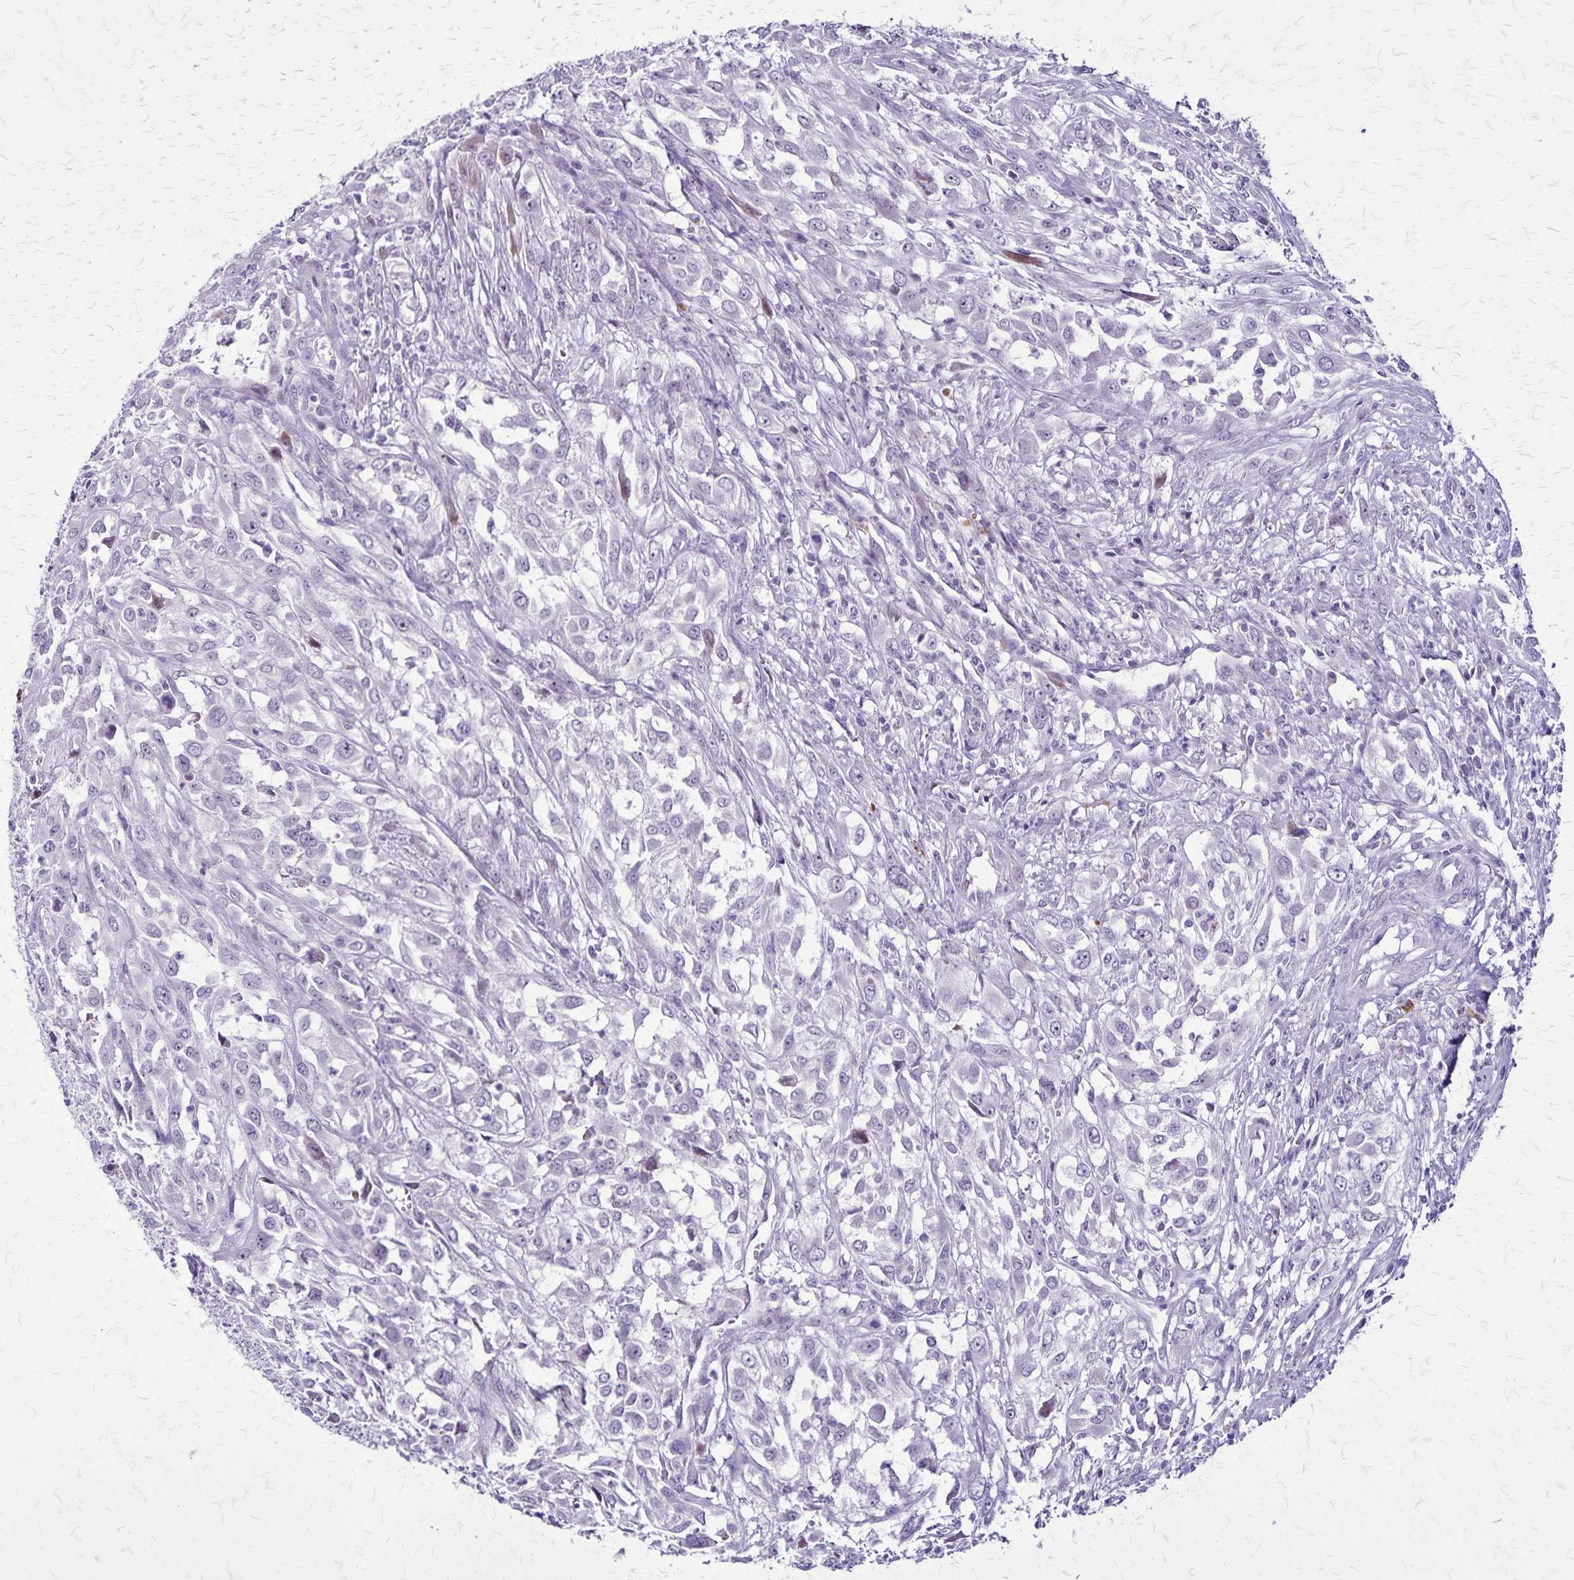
{"staining": {"intensity": "negative", "quantity": "none", "location": "none"}, "tissue": "urothelial cancer", "cell_type": "Tumor cells", "image_type": "cancer", "snomed": [{"axis": "morphology", "description": "Urothelial carcinoma, High grade"}, {"axis": "topography", "description": "Urinary bladder"}], "caption": "Urothelial carcinoma (high-grade) was stained to show a protein in brown. There is no significant expression in tumor cells.", "gene": "OR51B5", "patient": {"sex": "male", "age": 67}}